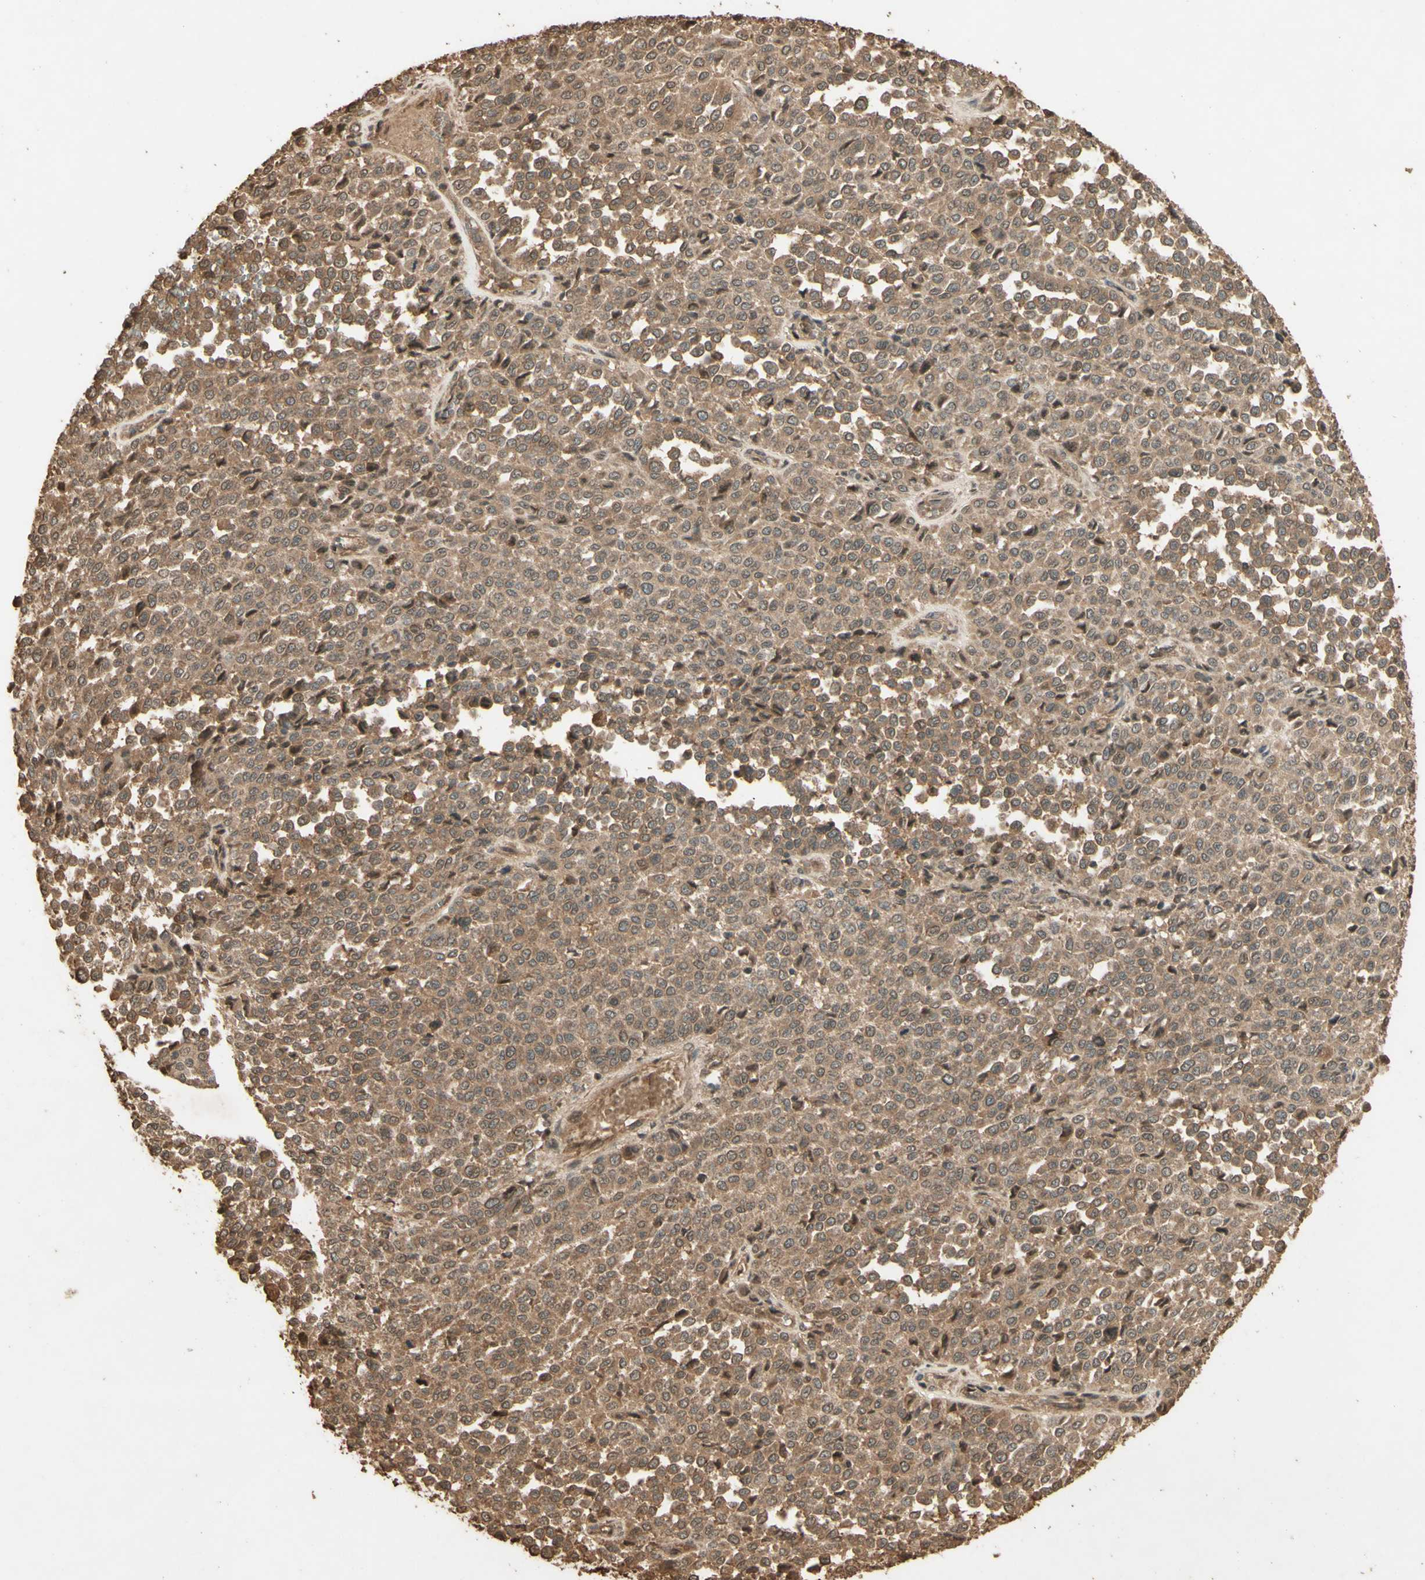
{"staining": {"intensity": "moderate", "quantity": ">75%", "location": "cytoplasmic/membranous"}, "tissue": "melanoma", "cell_type": "Tumor cells", "image_type": "cancer", "snomed": [{"axis": "morphology", "description": "Malignant melanoma, Metastatic site"}, {"axis": "topography", "description": "Pancreas"}], "caption": "The image displays staining of melanoma, revealing moderate cytoplasmic/membranous protein staining (brown color) within tumor cells. (brown staining indicates protein expression, while blue staining denotes nuclei).", "gene": "SMAD9", "patient": {"sex": "female", "age": 30}}